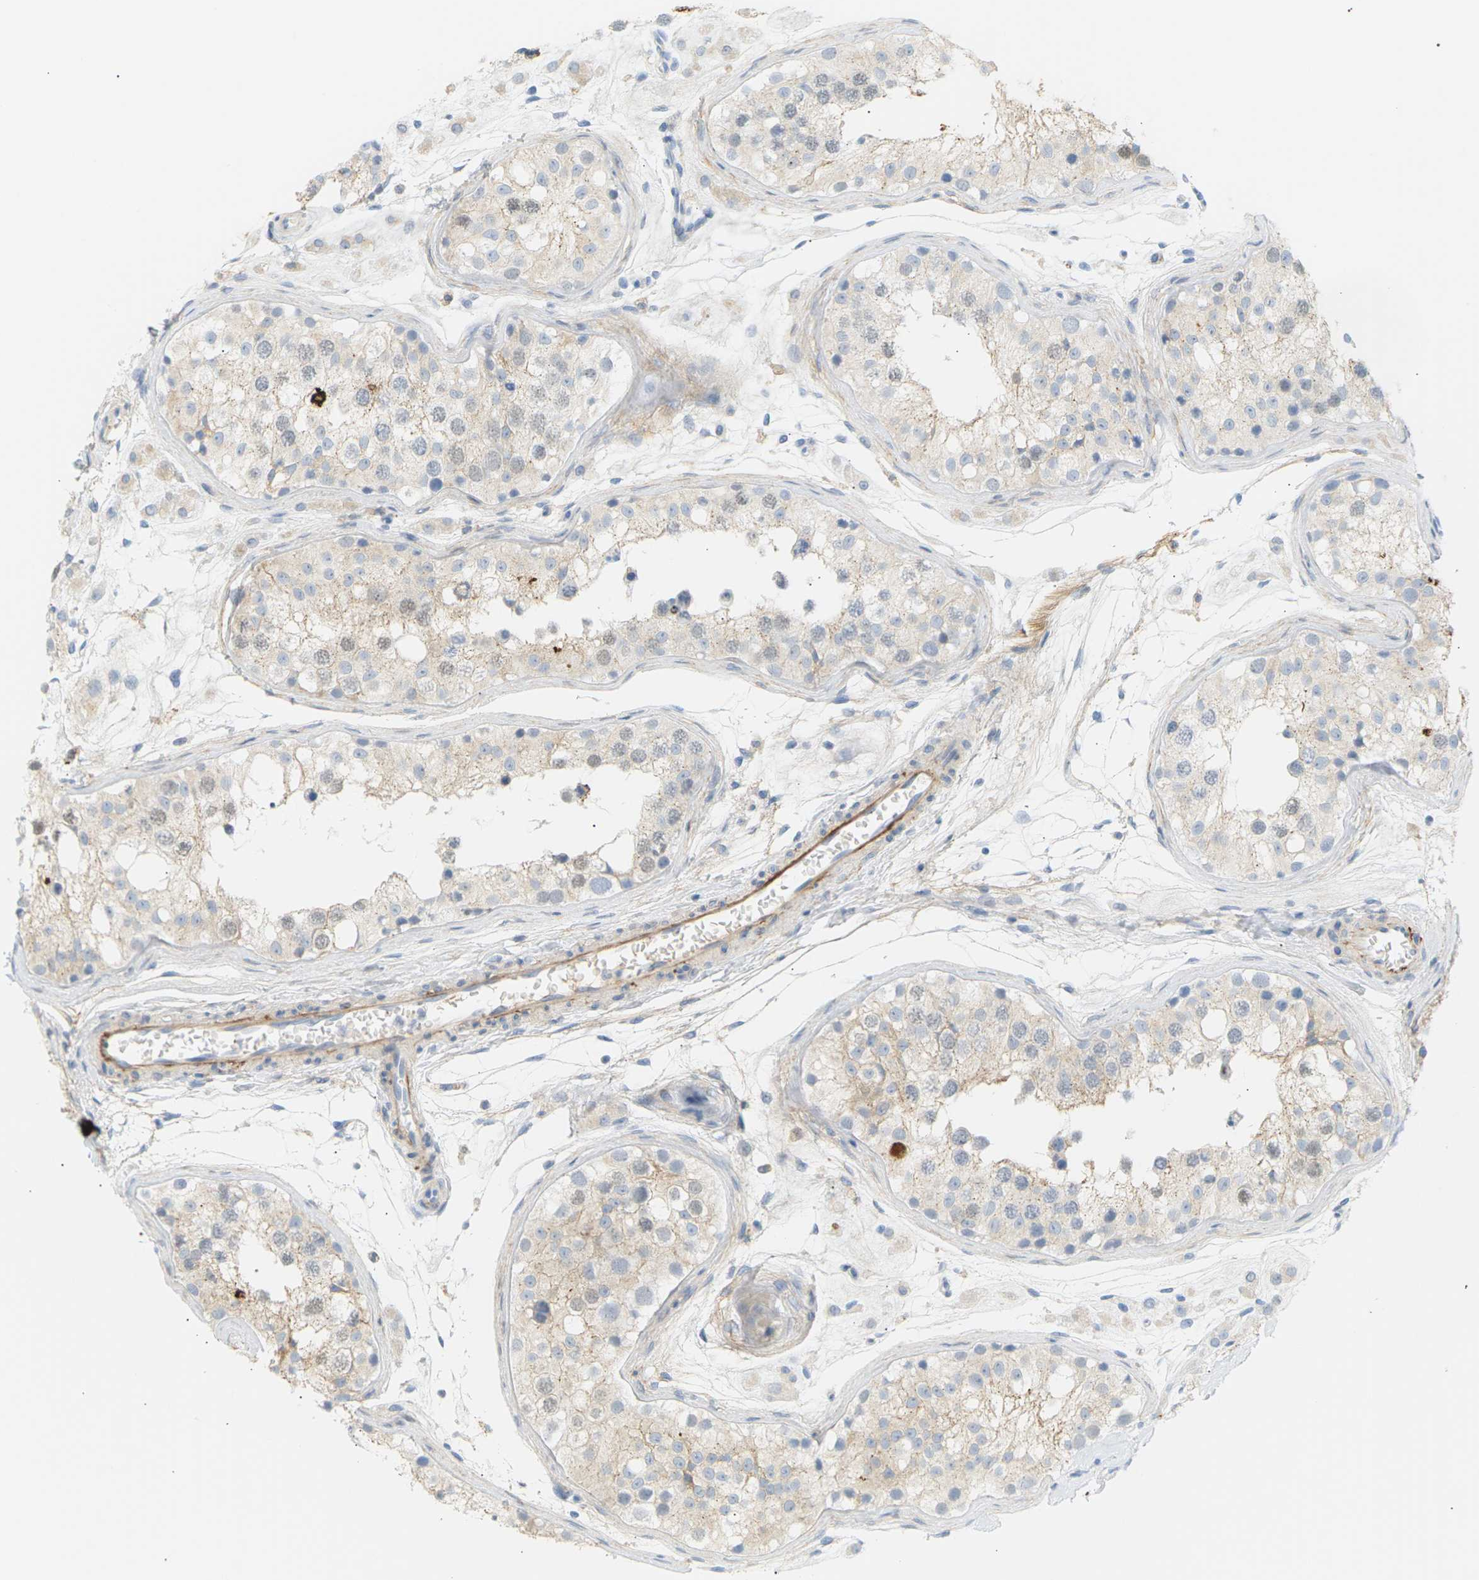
{"staining": {"intensity": "weak", "quantity": "25%-75%", "location": "cytoplasmic/membranous"}, "tissue": "testis", "cell_type": "Cells in seminiferous ducts", "image_type": "normal", "snomed": [{"axis": "morphology", "description": "Normal tissue, NOS"}, {"axis": "morphology", "description": "Adenocarcinoma, metastatic, NOS"}, {"axis": "topography", "description": "Testis"}], "caption": "This is an image of immunohistochemistry staining of unremarkable testis, which shows weak positivity in the cytoplasmic/membranous of cells in seminiferous ducts.", "gene": "CLU", "patient": {"sex": "male", "age": 26}}